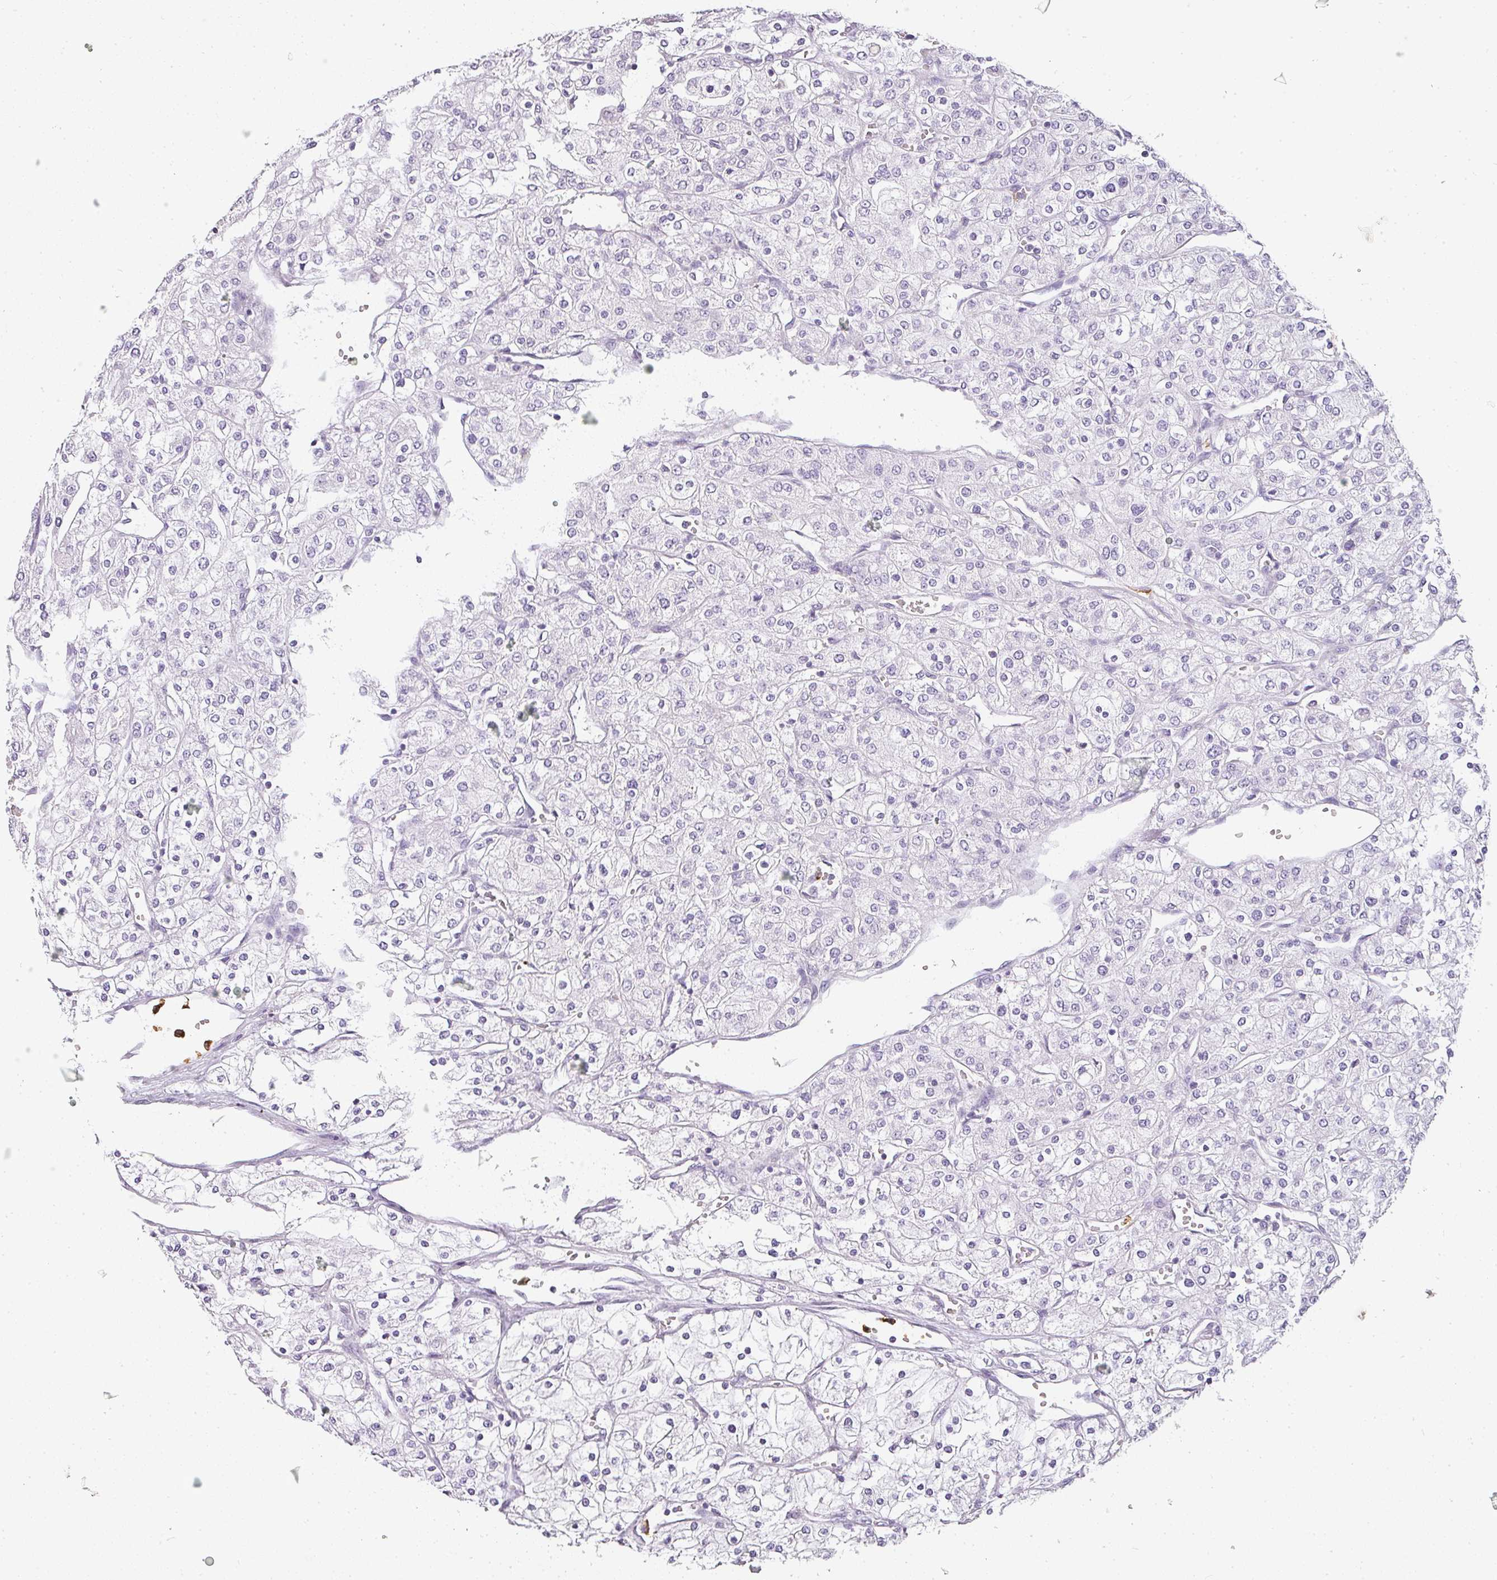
{"staining": {"intensity": "negative", "quantity": "none", "location": "none"}, "tissue": "renal cancer", "cell_type": "Tumor cells", "image_type": "cancer", "snomed": [{"axis": "morphology", "description": "Adenocarcinoma, NOS"}, {"axis": "topography", "description": "Kidney"}], "caption": "This micrograph is of renal adenocarcinoma stained with immunohistochemistry (IHC) to label a protein in brown with the nuclei are counter-stained blue. There is no expression in tumor cells.", "gene": "CAMP", "patient": {"sex": "male", "age": 80}}